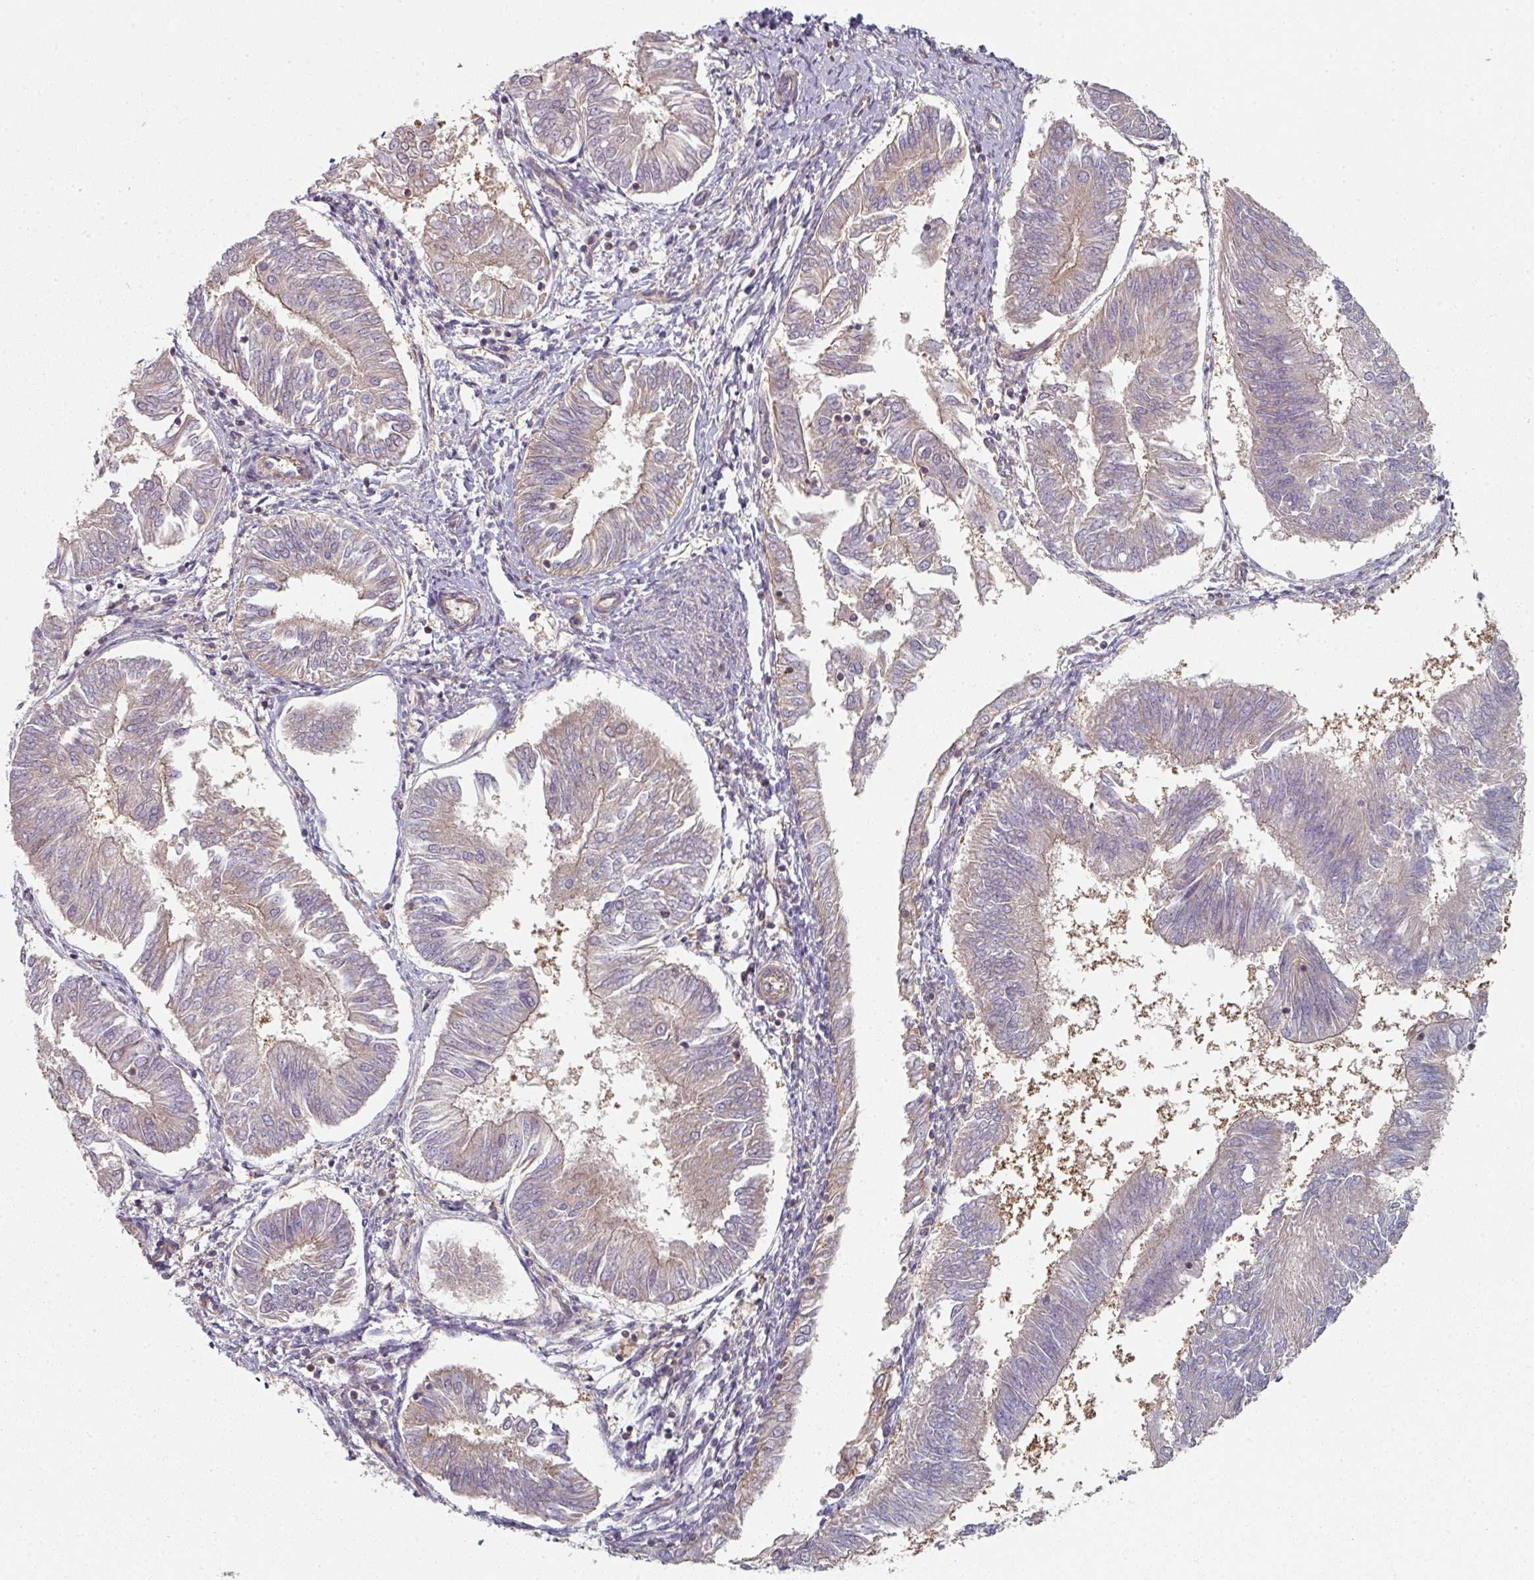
{"staining": {"intensity": "weak", "quantity": "<25%", "location": "cytoplasmic/membranous"}, "tissue": "endometrial cancer", "cell_type": "Tumor cells", "image_type": "cancer", "snomed": [{"axis": "morphology", "description": "Adenocarcinoma, NOS"}, {"axis": "topography", "description": "Endometrium"}], "caption": "There is no significant positivity in tumor cells of endometrial adenocarcinoma.", "gene": "PSME3IP1", "patient": {"sex": "female", "age": 58}}